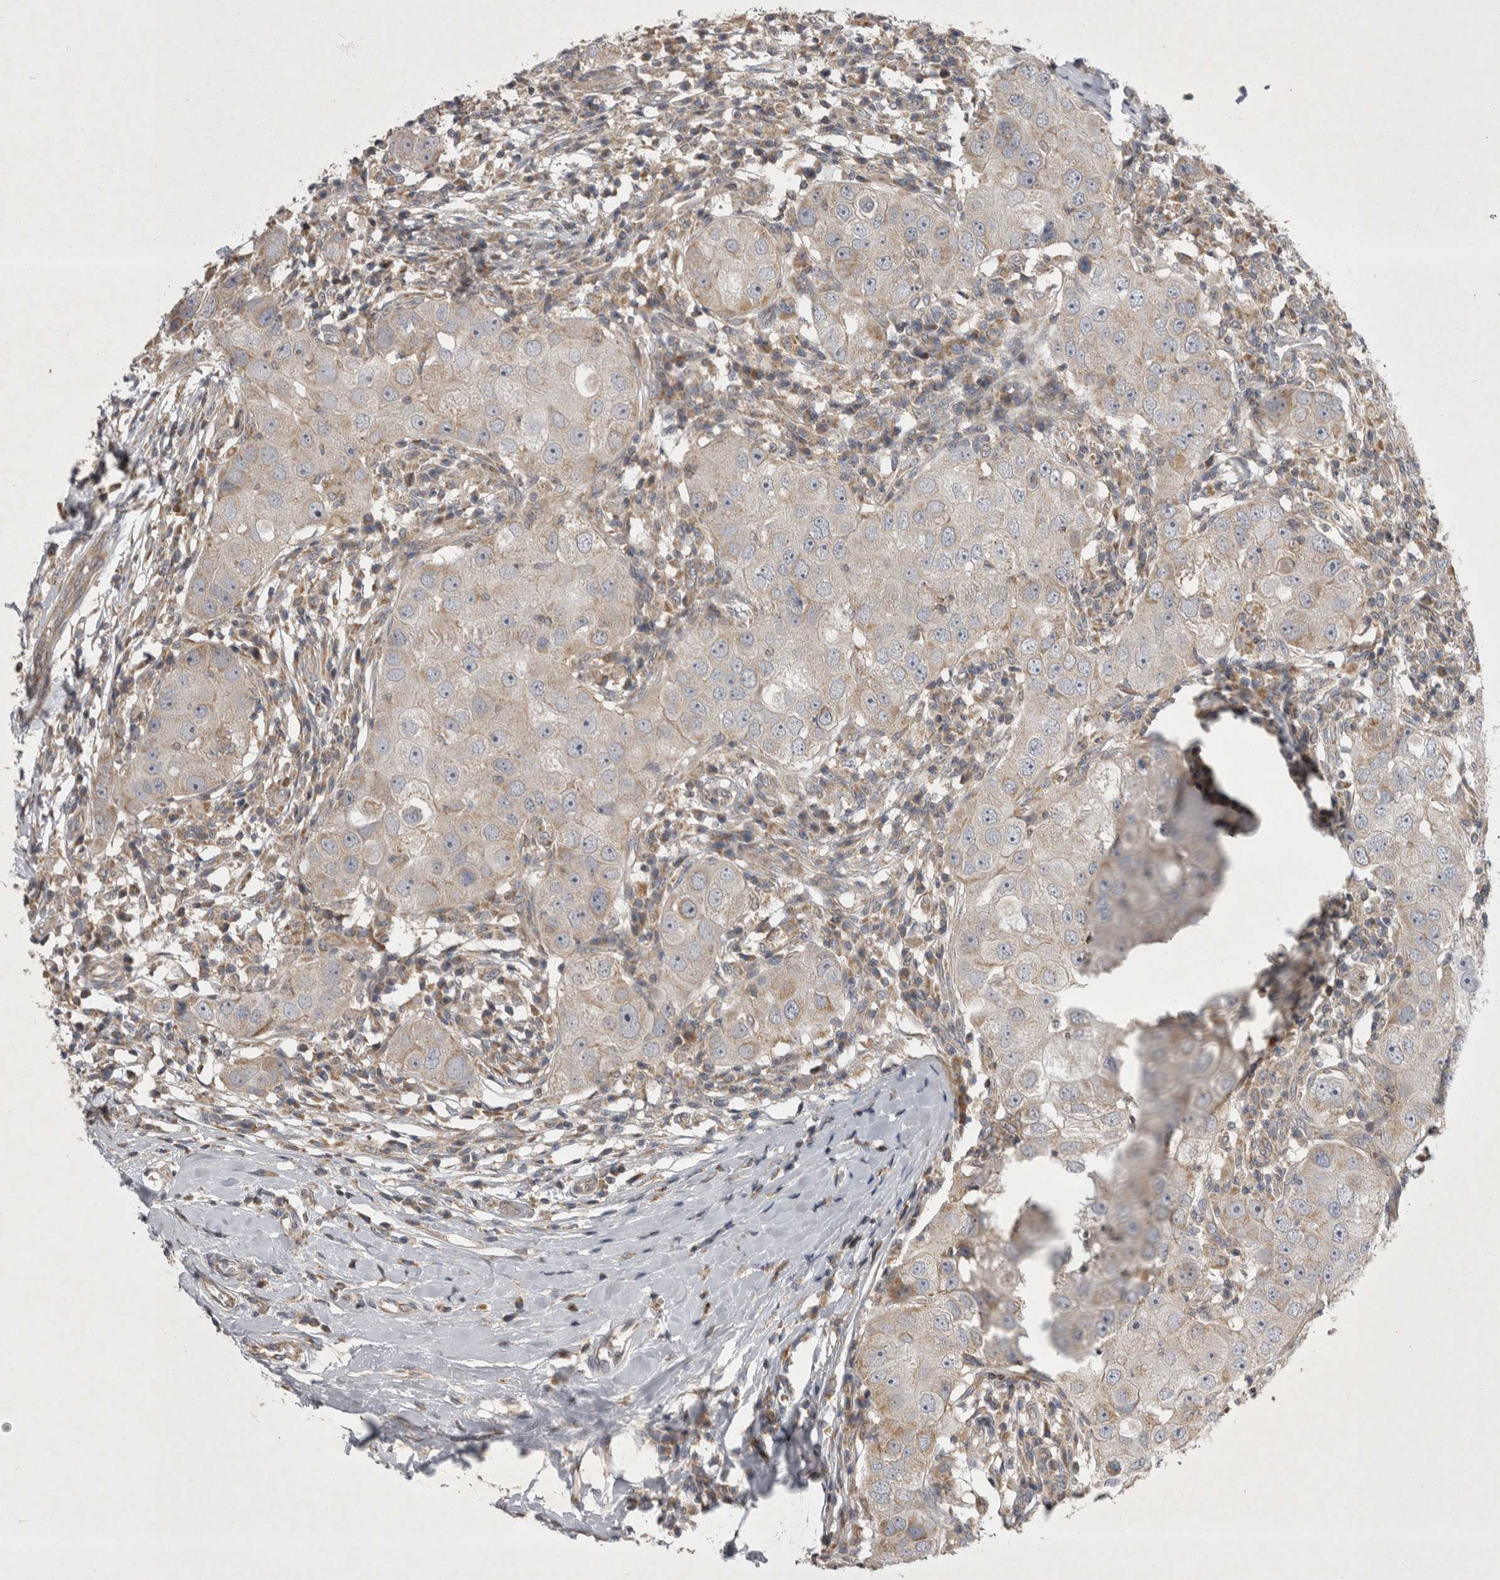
{"staining": {"intensity": "moderate", "quantity": "25%-75%", "location": "cytoplasmic/membranous"}, "tissue": "breast cancer", "cell_type": "Tumor cells", "image_type": "cancer", "snomed": [{"axis": "morphology", "description": "Duct carcinoma"}, {"axis": "topography", "description": "Breast"}], "caption": "Moderate cytoplasmic/membranous positivity for a protein is identified in approximately 25%-75% of tumor cells of breast cancer using IHC.", "gene": "TSPOAP1", "patient": {"sex": "female", "age": 27}}